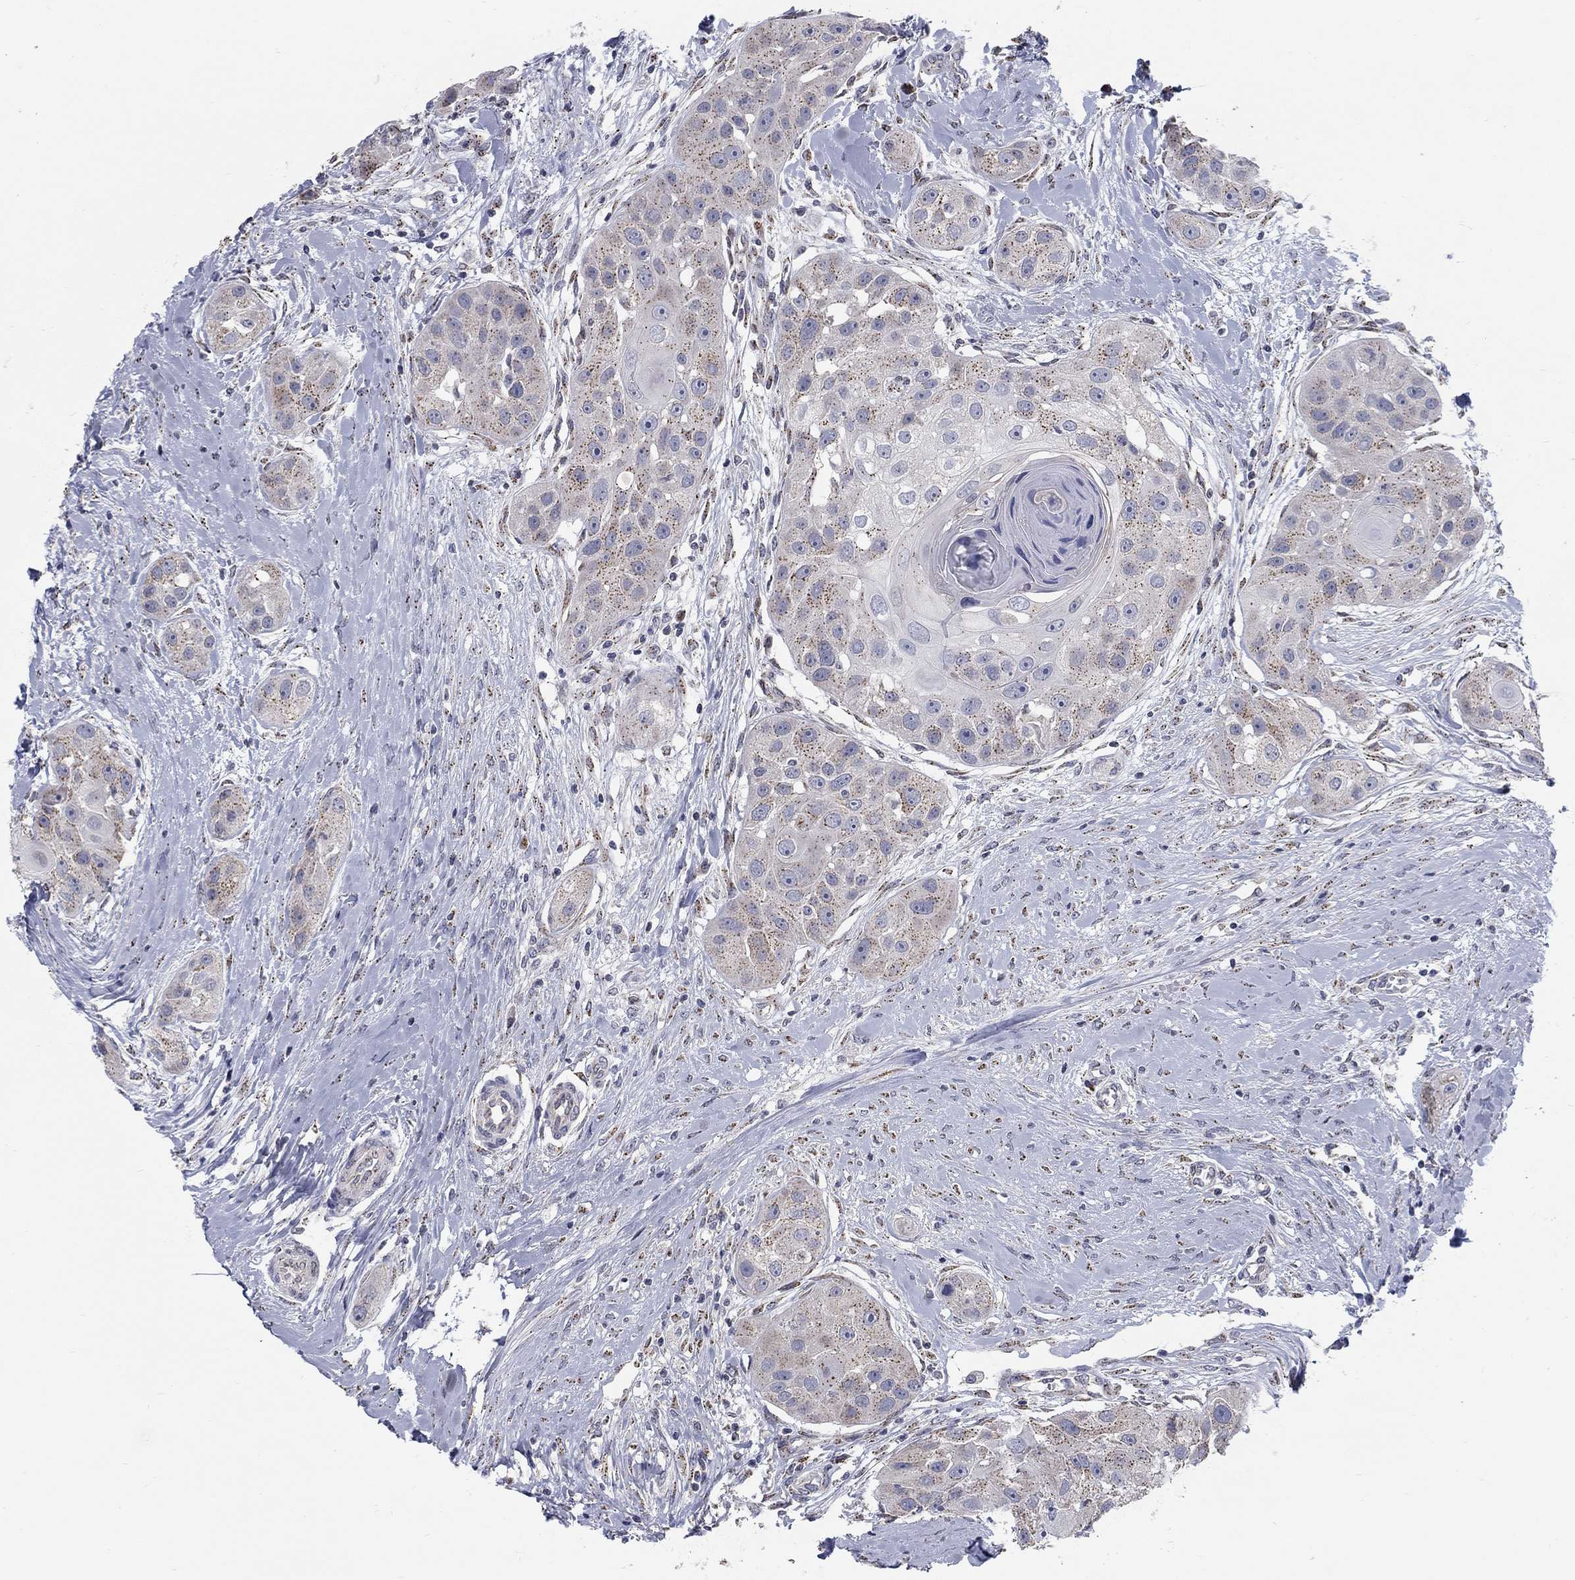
{"staining": {"intensity": "moderate", "quantity": "<25%", "location": "cytoplasmic/membranous"}, "tissue": "head and neck cancer", "cell_type": "Tumor cells", "image_type": "cancer", "snomed": [{"axis": "morphology", "description": "Normal tissue, NOS"}, {"axis": "morphology", "description": "Squamous cell carcinoma, NOS"}, {"axis": "topography", "description": "Skeletal muscle"}, {"axis": "topography", "description": "Head-Neck"}], "caption": "A brown stain highlights moderate cytoplasmic/membranous staining of a protein in human head and neck cancer (squamous cell carcinoma) tumor cells.", "gene": "PANK3", "patient": {"sex": "male", "age": 51}}